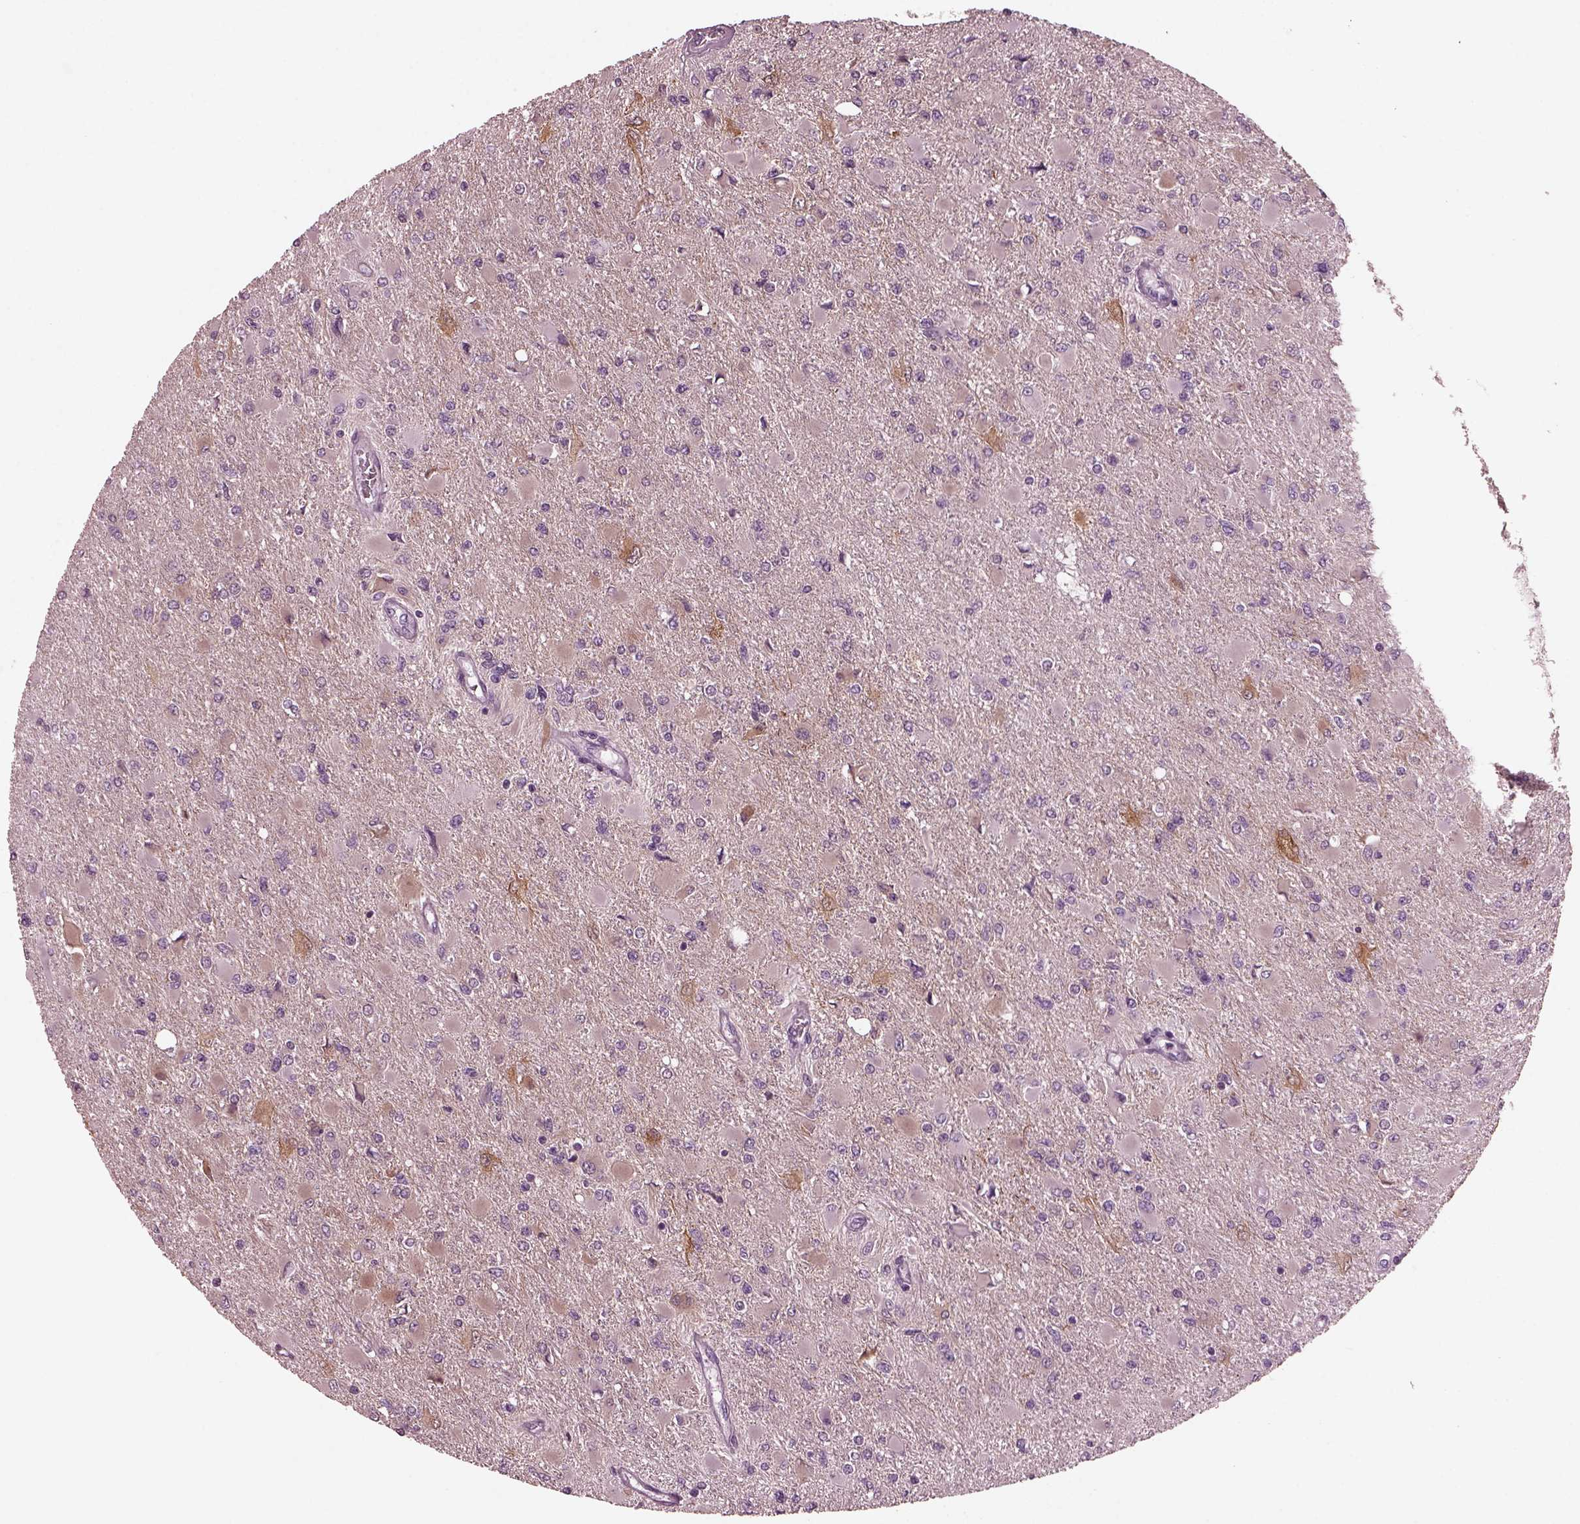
{"staining": {"intensity": "negative", "quantity": "none", "location": "none"}, "tissue": "glioma", "cell_type": "Tumor cells", "image_type": "cancer", "snomed": [{"axis": "morphology", "description": "Glioma, malignant, High grade"}, {"axis": "topography", "description": "Cerebral cortex"}], "caption": "Tumor cells are negative for protein expression in human glioma.", "gene": "GDF11", "patient": {"sex": "female", "age": 36}}